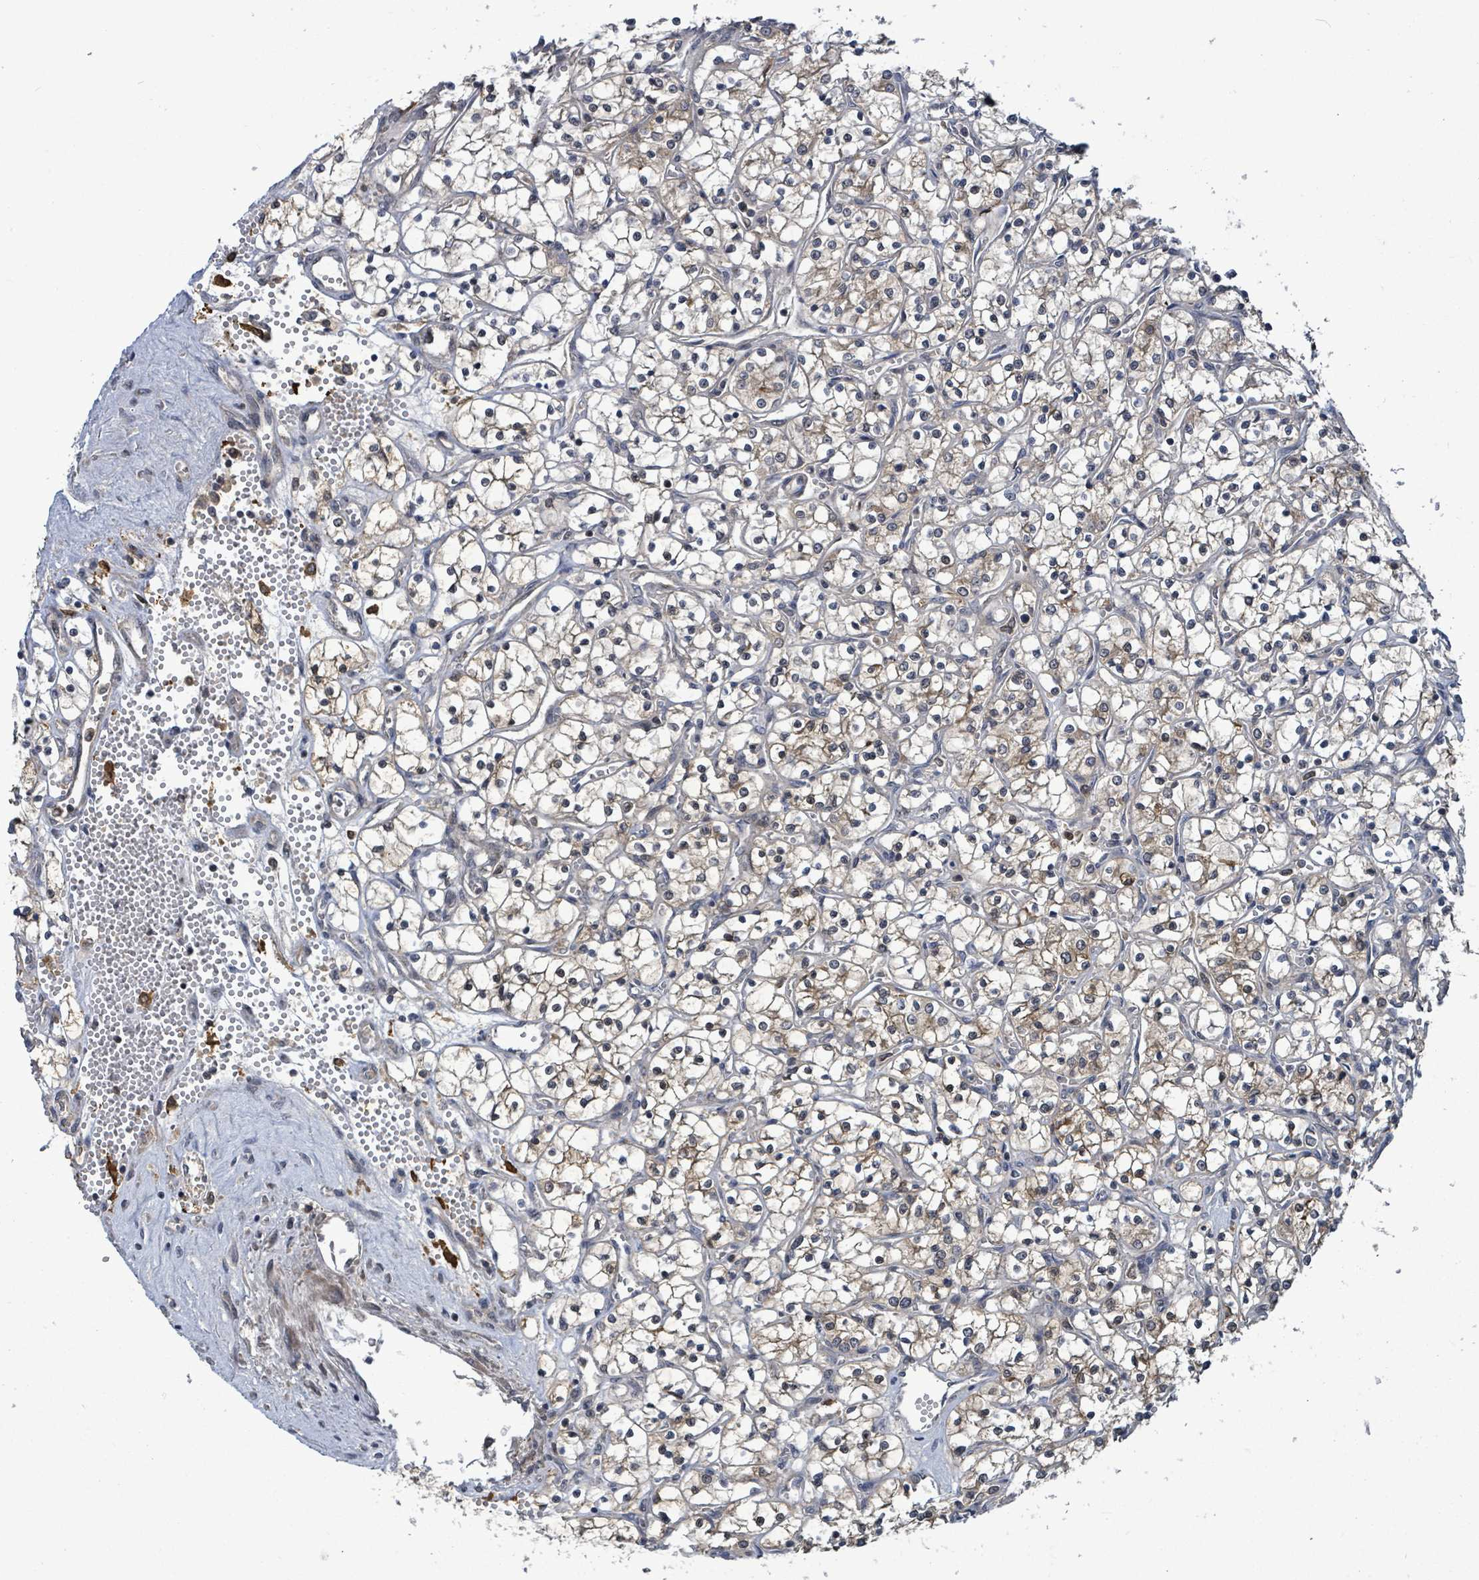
{"staining": {"intensity": "weak", "quantity": "<25%", "location": "cytoplasmic/membranous"}, "tissue": "renal cancer", "cell_type": "Tumor cells", "image_type": "cancer", "snomed": [{"axis": "morphology", "description": "Adenocarcinoma, NOS"}, {"axis": "topography", "description": "Kidney"}], "caption": "IHC photomicrograph of neoplastic tissue: adenocarcinoma (renal) stained with DAB exhibits no significant protein positivity in tumor cells. (Brightfield microscopy of DAB immunohistochemistry at high magnification).", "gene": "FBXO6", "patient": {"sex": "female", "age": 69}}